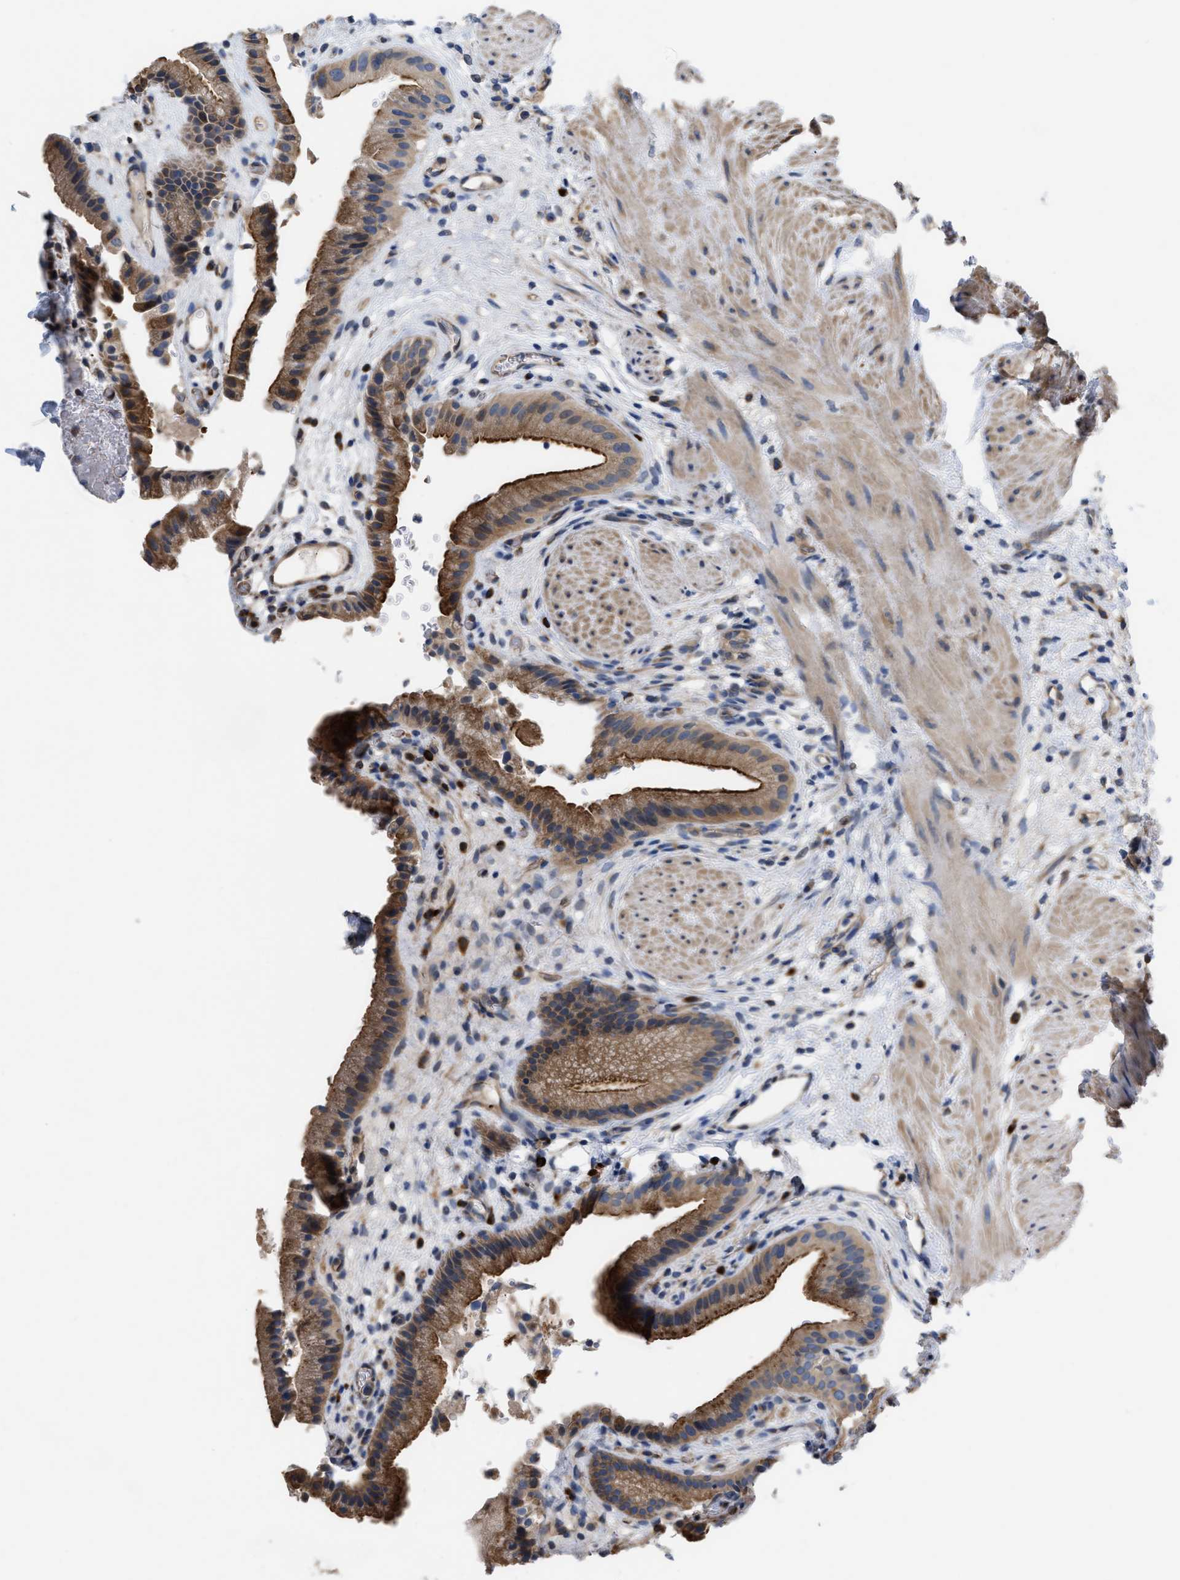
{"staining": {"intensity": "strong", "quantity": ">75%", "location": "cytoplasmic/membranous"}, "tissue": "gallbladder", "cell_type": "Glandular cells", "image_type": "normal", "snomed": [{"axis": "morphology", "description": "Normal tissue, NOS"}, {"axis": "topography", "description": "Gallbladder"}], "caption": "An immunohistochemistry (IHC) photomicrograph of unremarkable tissue is shown. Protein staining in brown shows strong cytoplasmic/membranous positivity in gallbladder within glandular cells. (DAB (3,3'-diaminobenzidine) IHC with brightfield microscopy, high magnification).", "gene": "SLC4A11", "patient": {"sex": "male", "age": 49}}